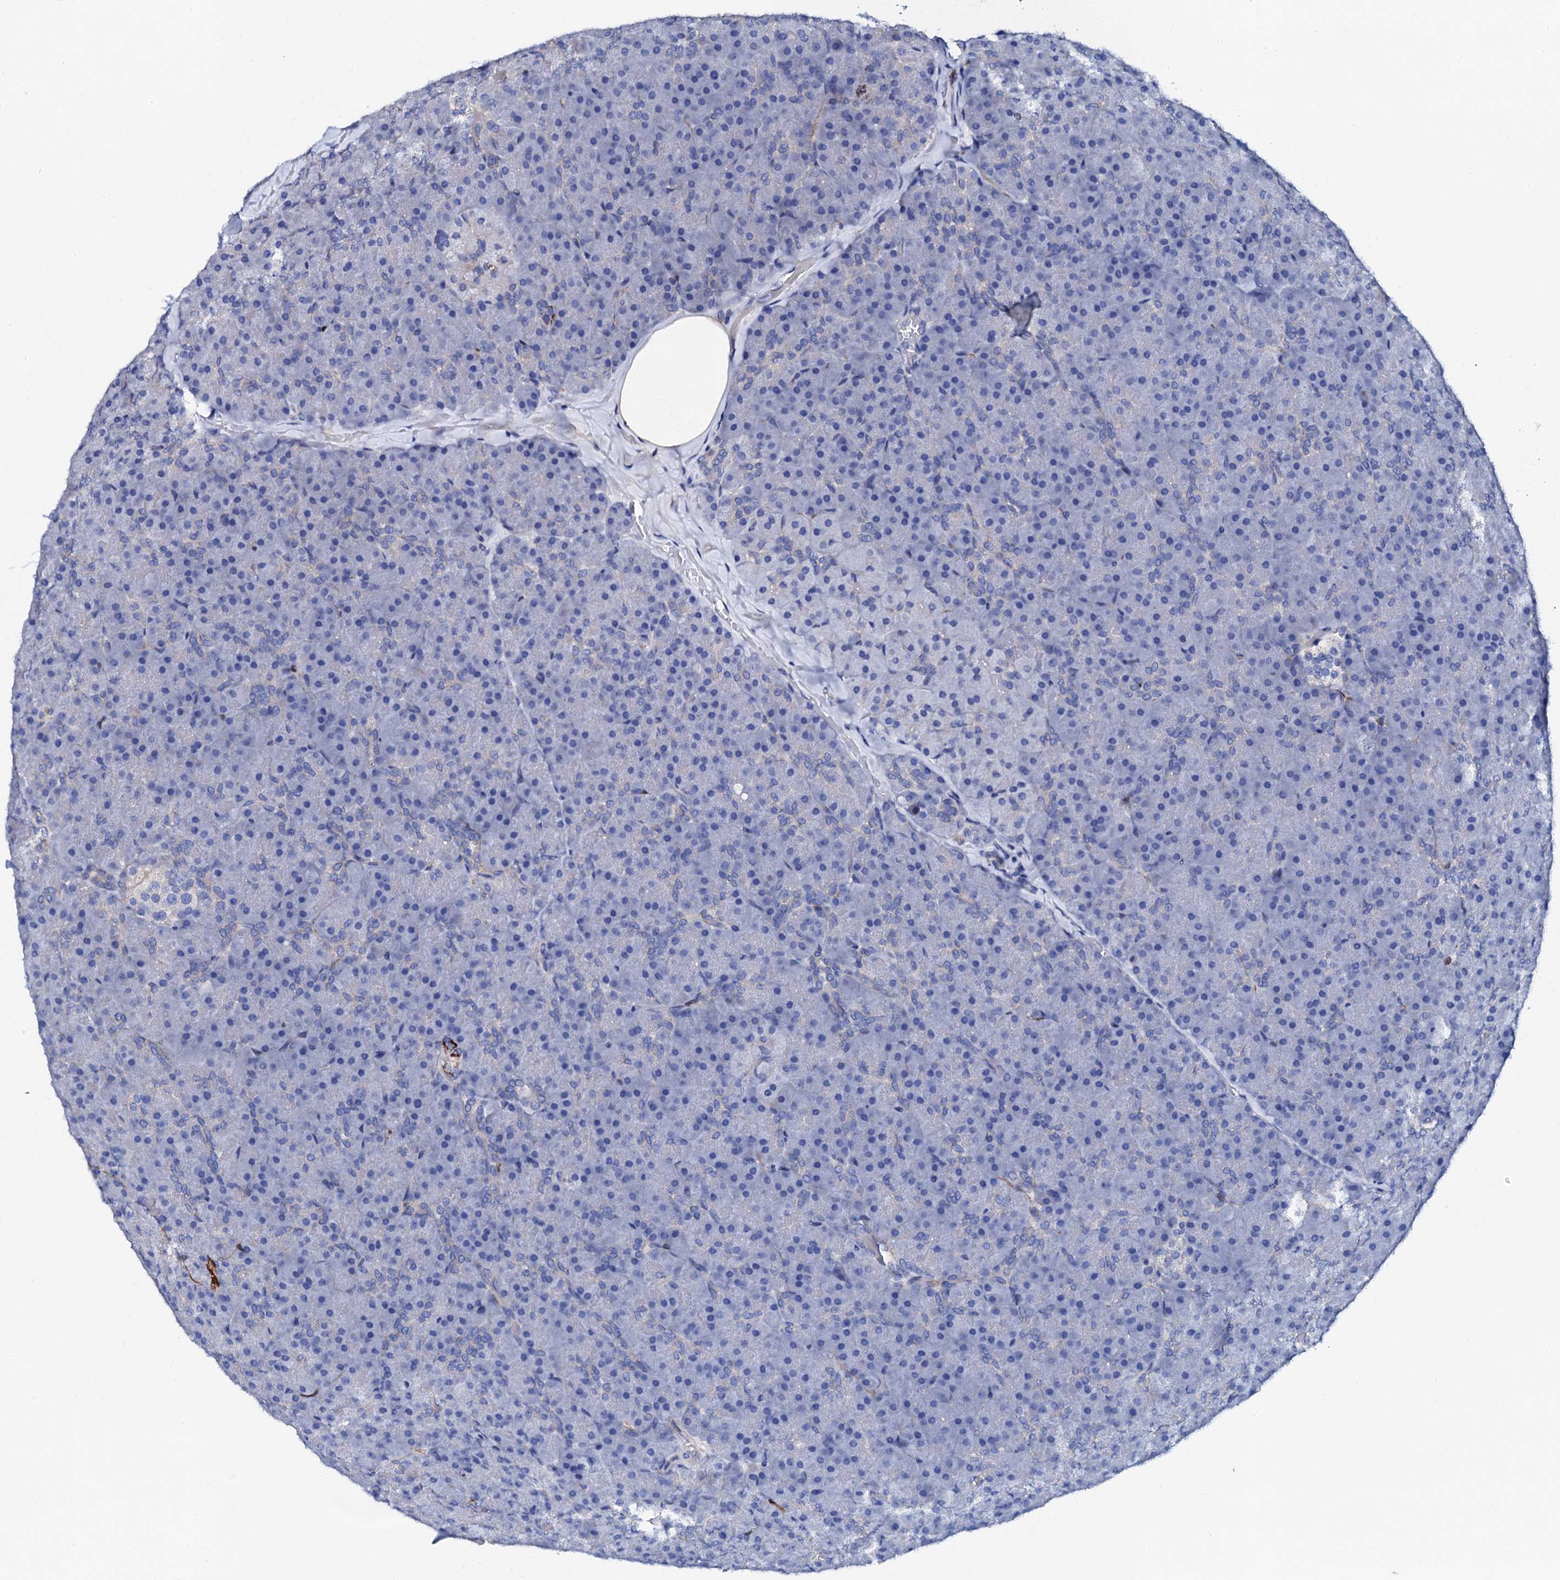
{"staining": {"intensity": "moderate", "quantity": "<25%", "location": "cytoplasmic/membranous"}, "tissue": "pancreas", "cell_type": "Exocrine glandular cells", "image_type": "normal", "snomed": [{"axis": "morphology", "description": "Normal tissue, NOS"}, {"axis": "topography", "description": "Pancreas"}], "caption": "Exocrine glandular cells demonstrate low levels of moderate cytoplasmic/membranous positivity in approximately <25% of cells in unremarkable pancreas.", "gene": "KLHL32", "patient": {"sex": "male", "age": 36}}